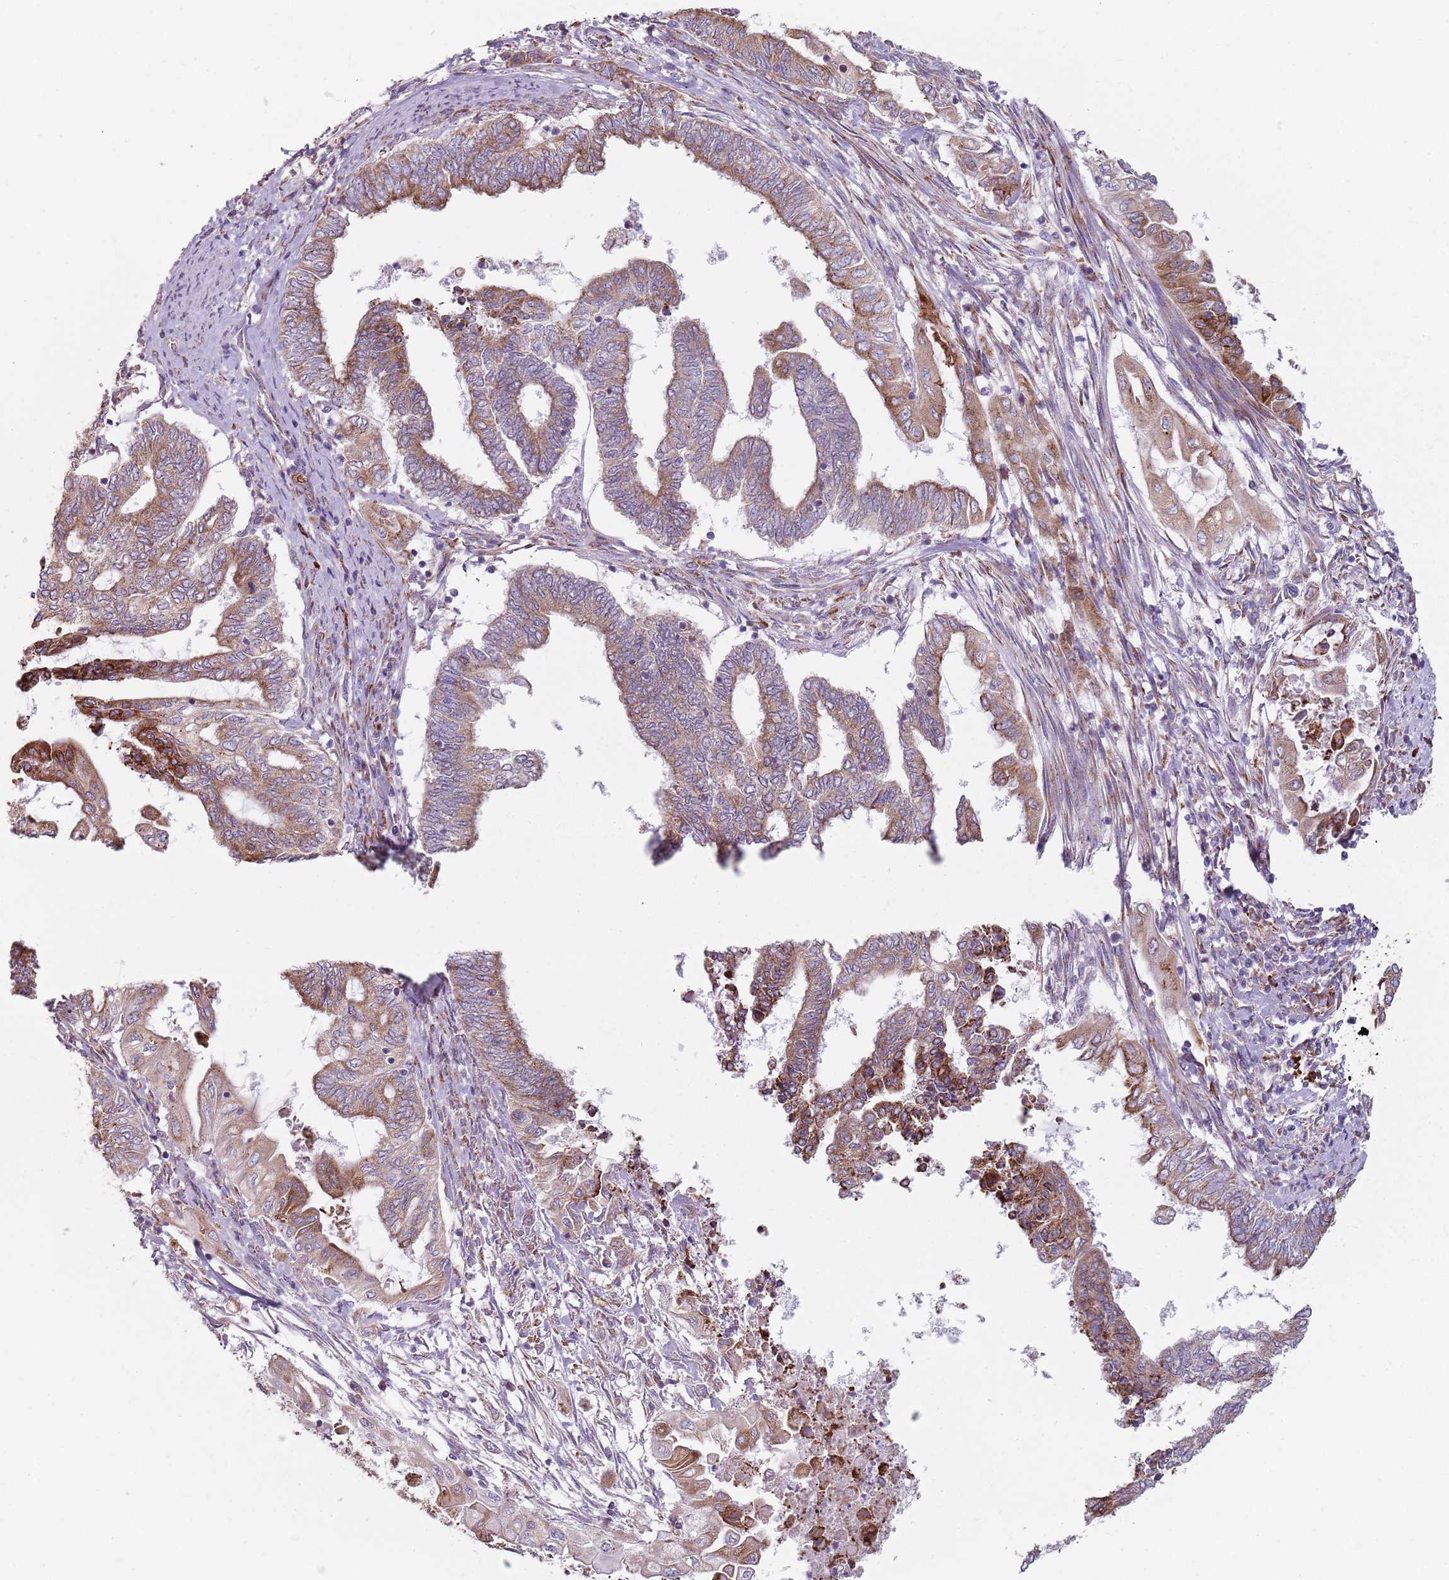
{"staining": {"intensity": "moderate", "quantity": "25%-75%", "location": "cytoplasmic/membranous"}, "tissue": "endometrial cancer", "cell_type": "Tumor cells", "image_type": "cancer", "snomed": [{"axis": "morphology", "description": "Adenocarcinoma, NOS"}, {"axis": "topography", "description": "Uterus"}, {"axis": "topography", "description": "Endometrium"}], "caption": "A micrograph of human endometrial adenocarcinoma stained for a protein demonstrates moderate cytoplasmic/membranous brown staining in tumor cells. The staining was performed using DAB, with brown indicating positive protein expression. Nuclei are stained blue with hematoxylin.", "gene": "SPATA2", "patient": {"sex": "female", "age": 70}}